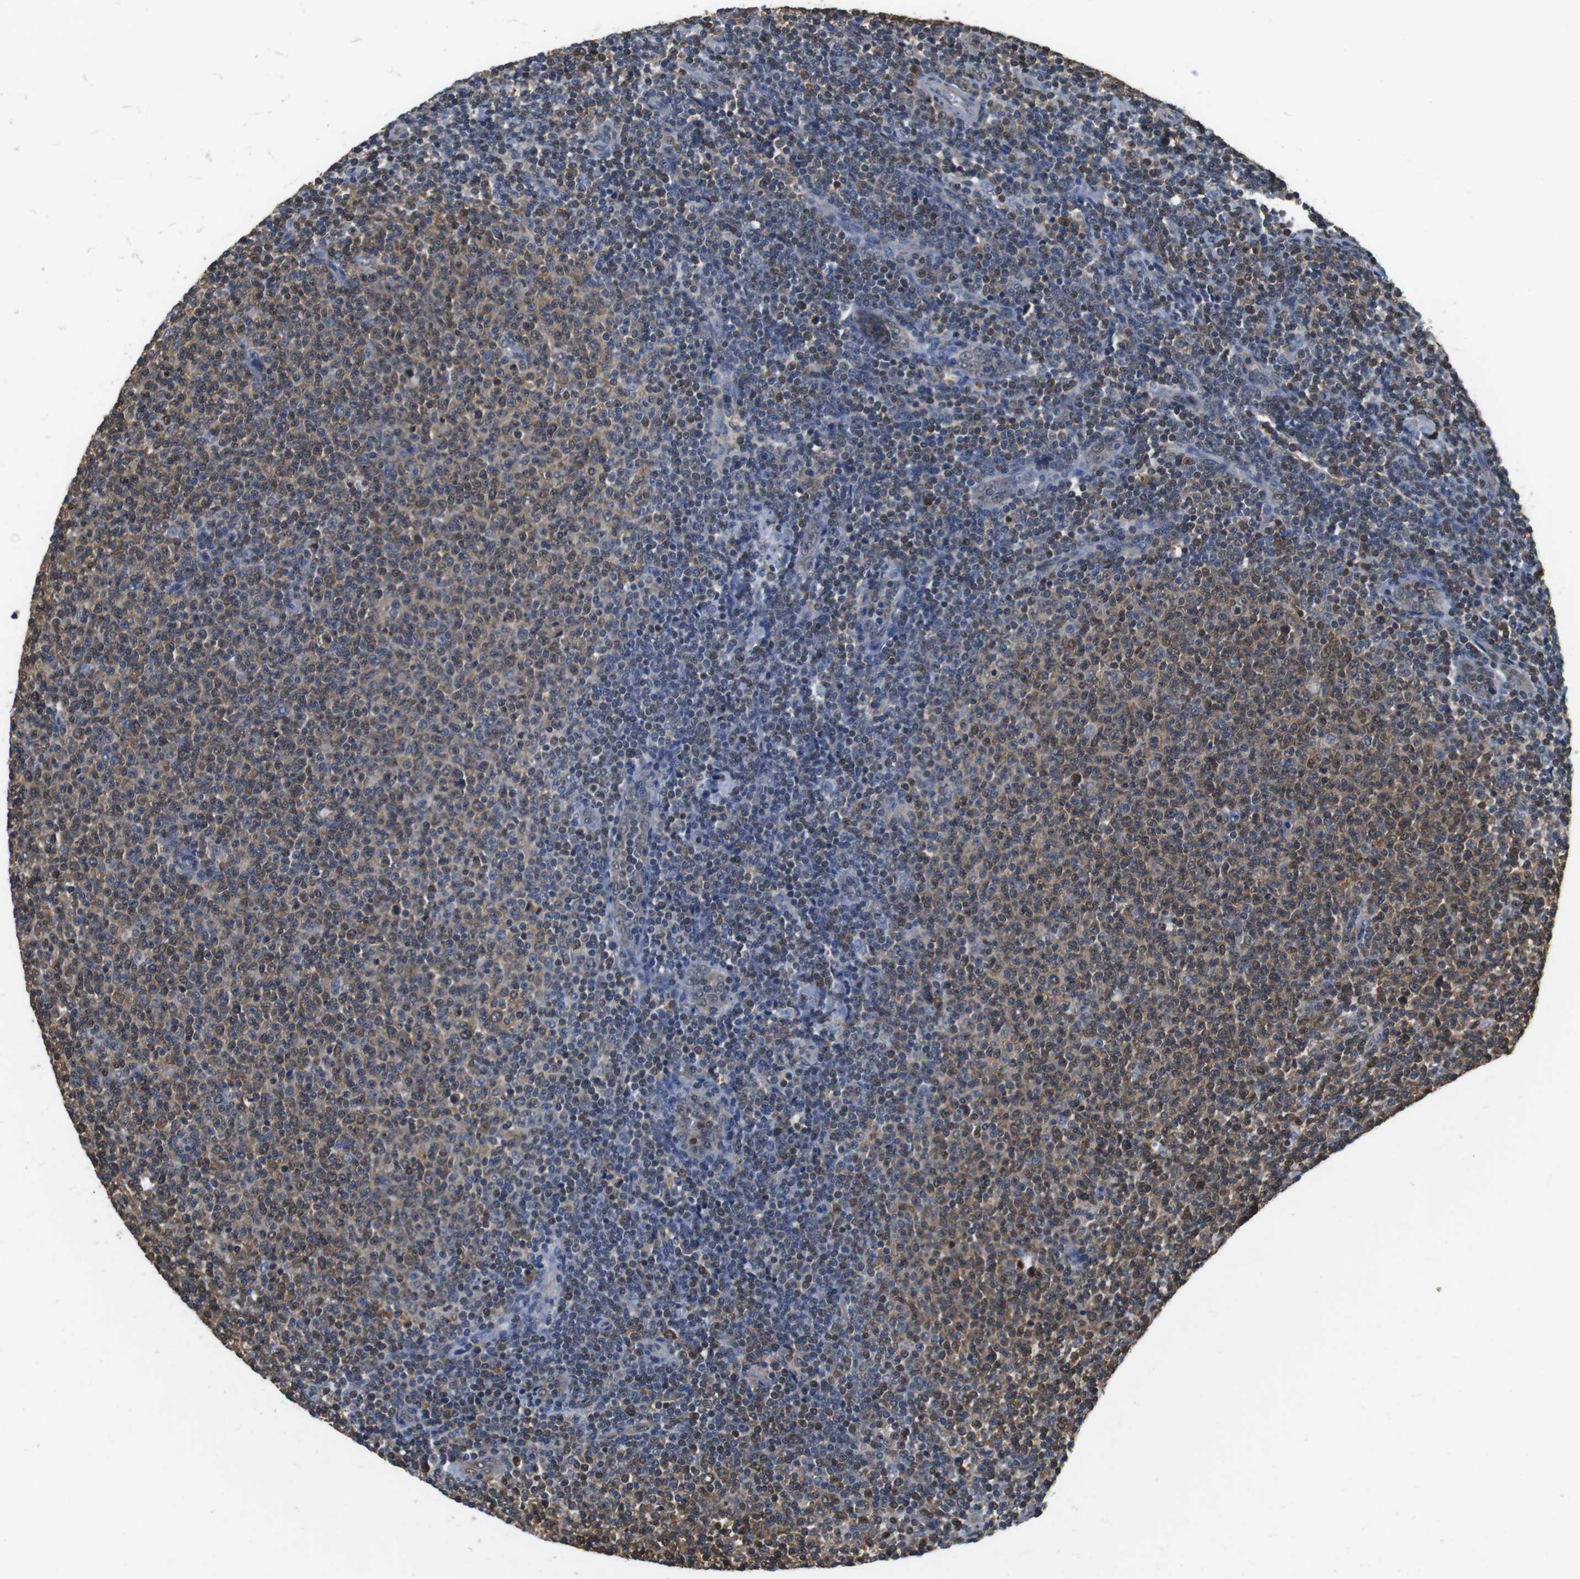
{"staining": {"intensity": "weak", "quantity": "25%-75%", "location": "cytoplasmic/membranous,nuclear"}, "tissue": "lymphoma", "cell_type": "Tumor cells", "image_type": "cancer", "snomed": [{"axis": "morphology", "description": "Malignant lymphoma, non-Hodgkin's type, Low grade"}, {"axis": "topography", "description": "Lymph node"}], "caption": "Low-grade malignant lymphoma, non-Hodgkin's type was stained to show a protein in brown. There is low levels of weak cytoplasmic/membranous and nuclear staining in about 25%-75% of tumor cells.", "gene": "LDHA", "patient": {"sex": "male", "age": 66}}